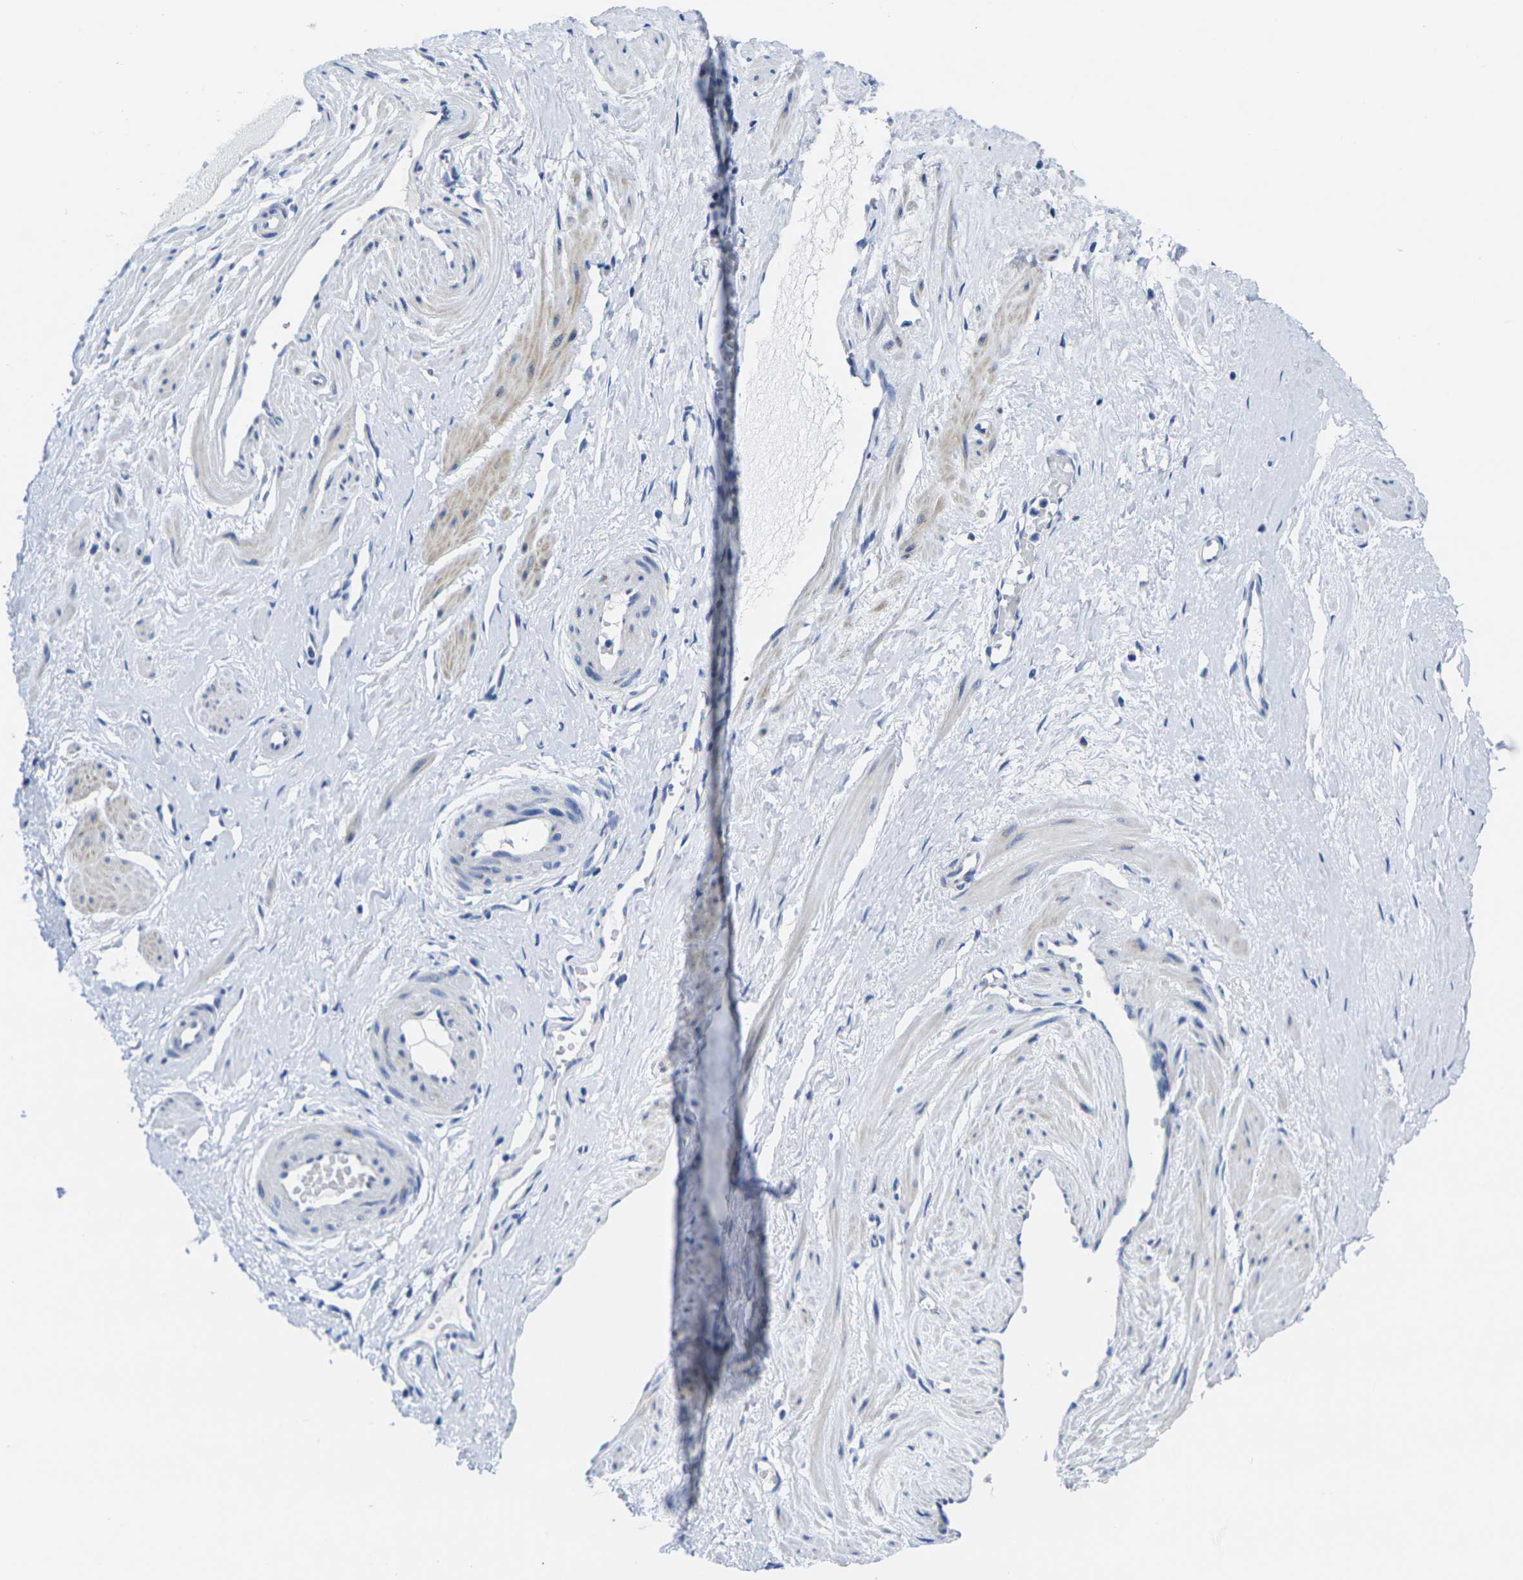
{"staining": {"intensity": "negative", "quantity": "none", "location": "none"}, "tissue": "adipose tissue", "cell_type": "Adipocytes", "image_type": "normal", "snomed": [{"axis": "morphology", "description": "Normal tissue, NOS"}, {"axis": "topography", "description": "Soft tissue"}, {"axis": "topography", "description": "Vascular tissue"}], "caption": "The image displays no staining of adipocytes in unremarkable adipose tissue.", "gene": "CRK", "patient": {"sex": "female", "age": 35}}